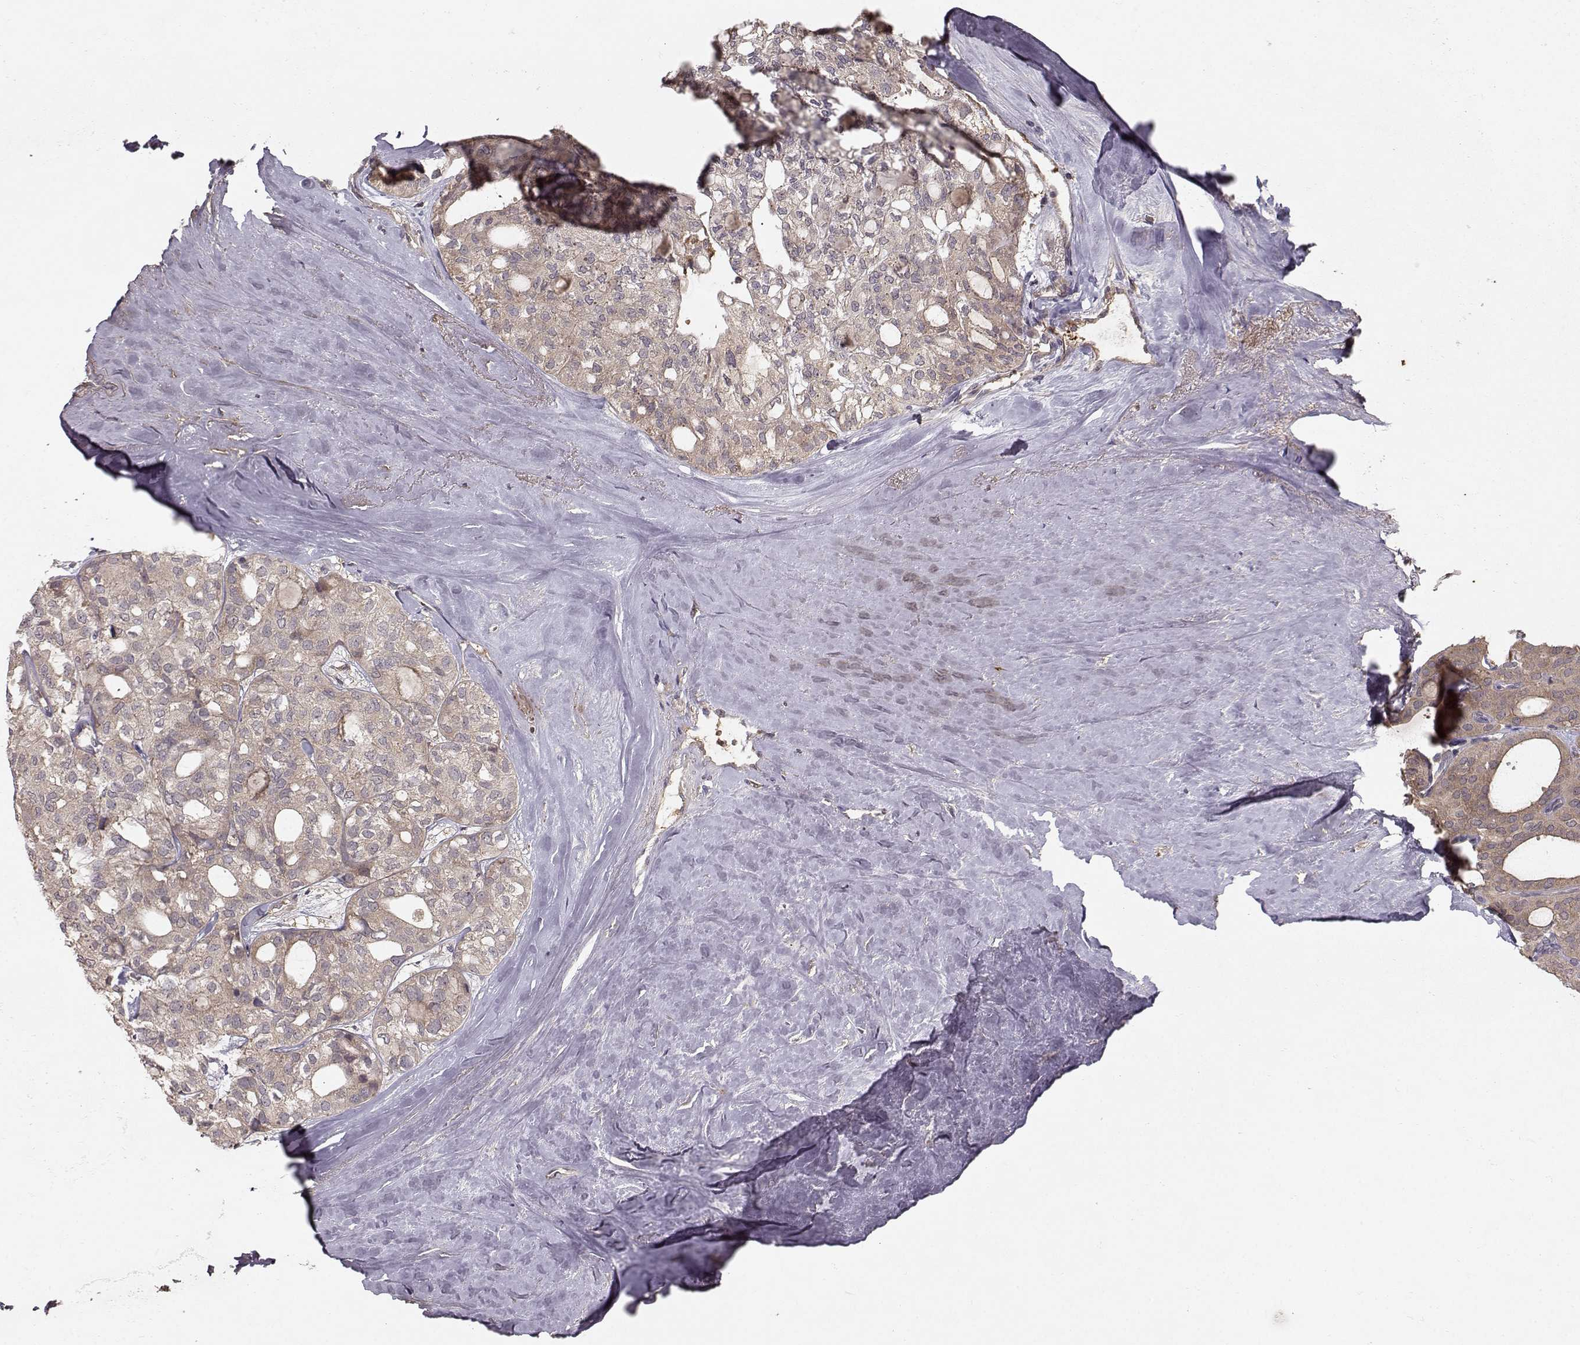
{"staining": {"intensity": "weak", "quantity": "25%-75%", "location": "cytoplasmic/membranous"}, "tissue": "thyroid cancer", "cell_type": "Tumor cells", "image_type": "cancer", "snomed": [{"axis": "morphology", "description": "Follicular adenoma carcinoma, NOS"}, {"axis": "topography", "description": "Thyroid gland"}], "caption": "An IHC micrograph of neoplastic tissue is shown. Protein staining in brown highlights weak cytoplasmic/membranous positivity in follicular adenoma carcinoma (thyroid) within tumor cells.", "gene": "WNT6", "patient": {"sex": "male", "age": 75}}